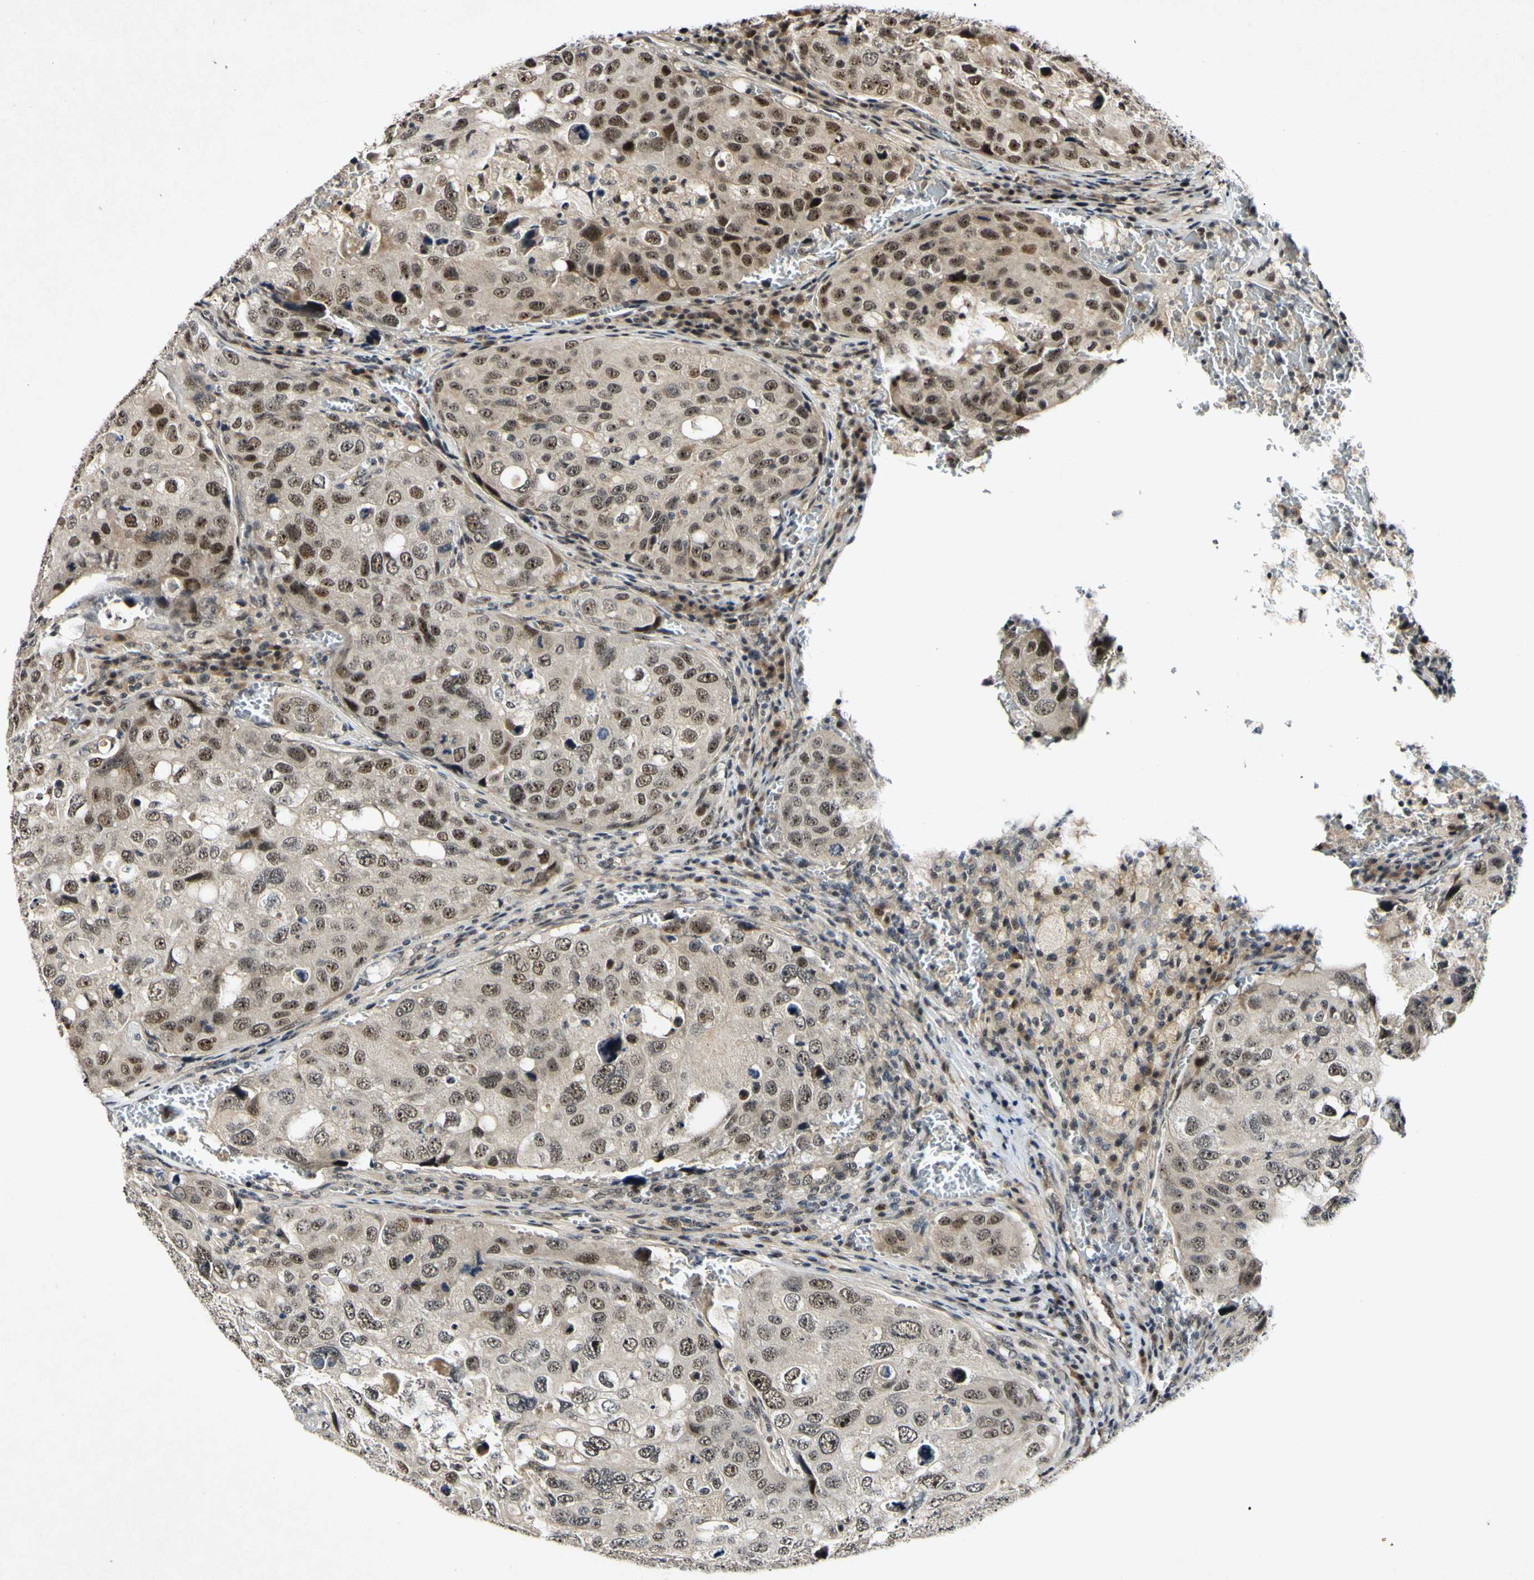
{"staining": {"intensity": "moderate", "quantity": "25%-75%", "location": "nuclear"}, "tissue": "urothelial cancer", "cell_type": "Tumor cells", "image_type": "cancer", "snomed": [{"axis": "morphology", "description": "Urothelial carcinoma, High grade"}, {"axis": "topography", "description": "Lymph node"}, {"axis": "topography", "description": "Urinary bladder"}], "caption": "High-power microscopy captured an immunohistochemistry (IHC) photomicrograph of urothelial carcinoma (high-grade), revealing moderate nuclear expression in about 25%-75% of tumor cells.", "gene": "POLR2F", "patient": {"sex": "male", "age": 51}}